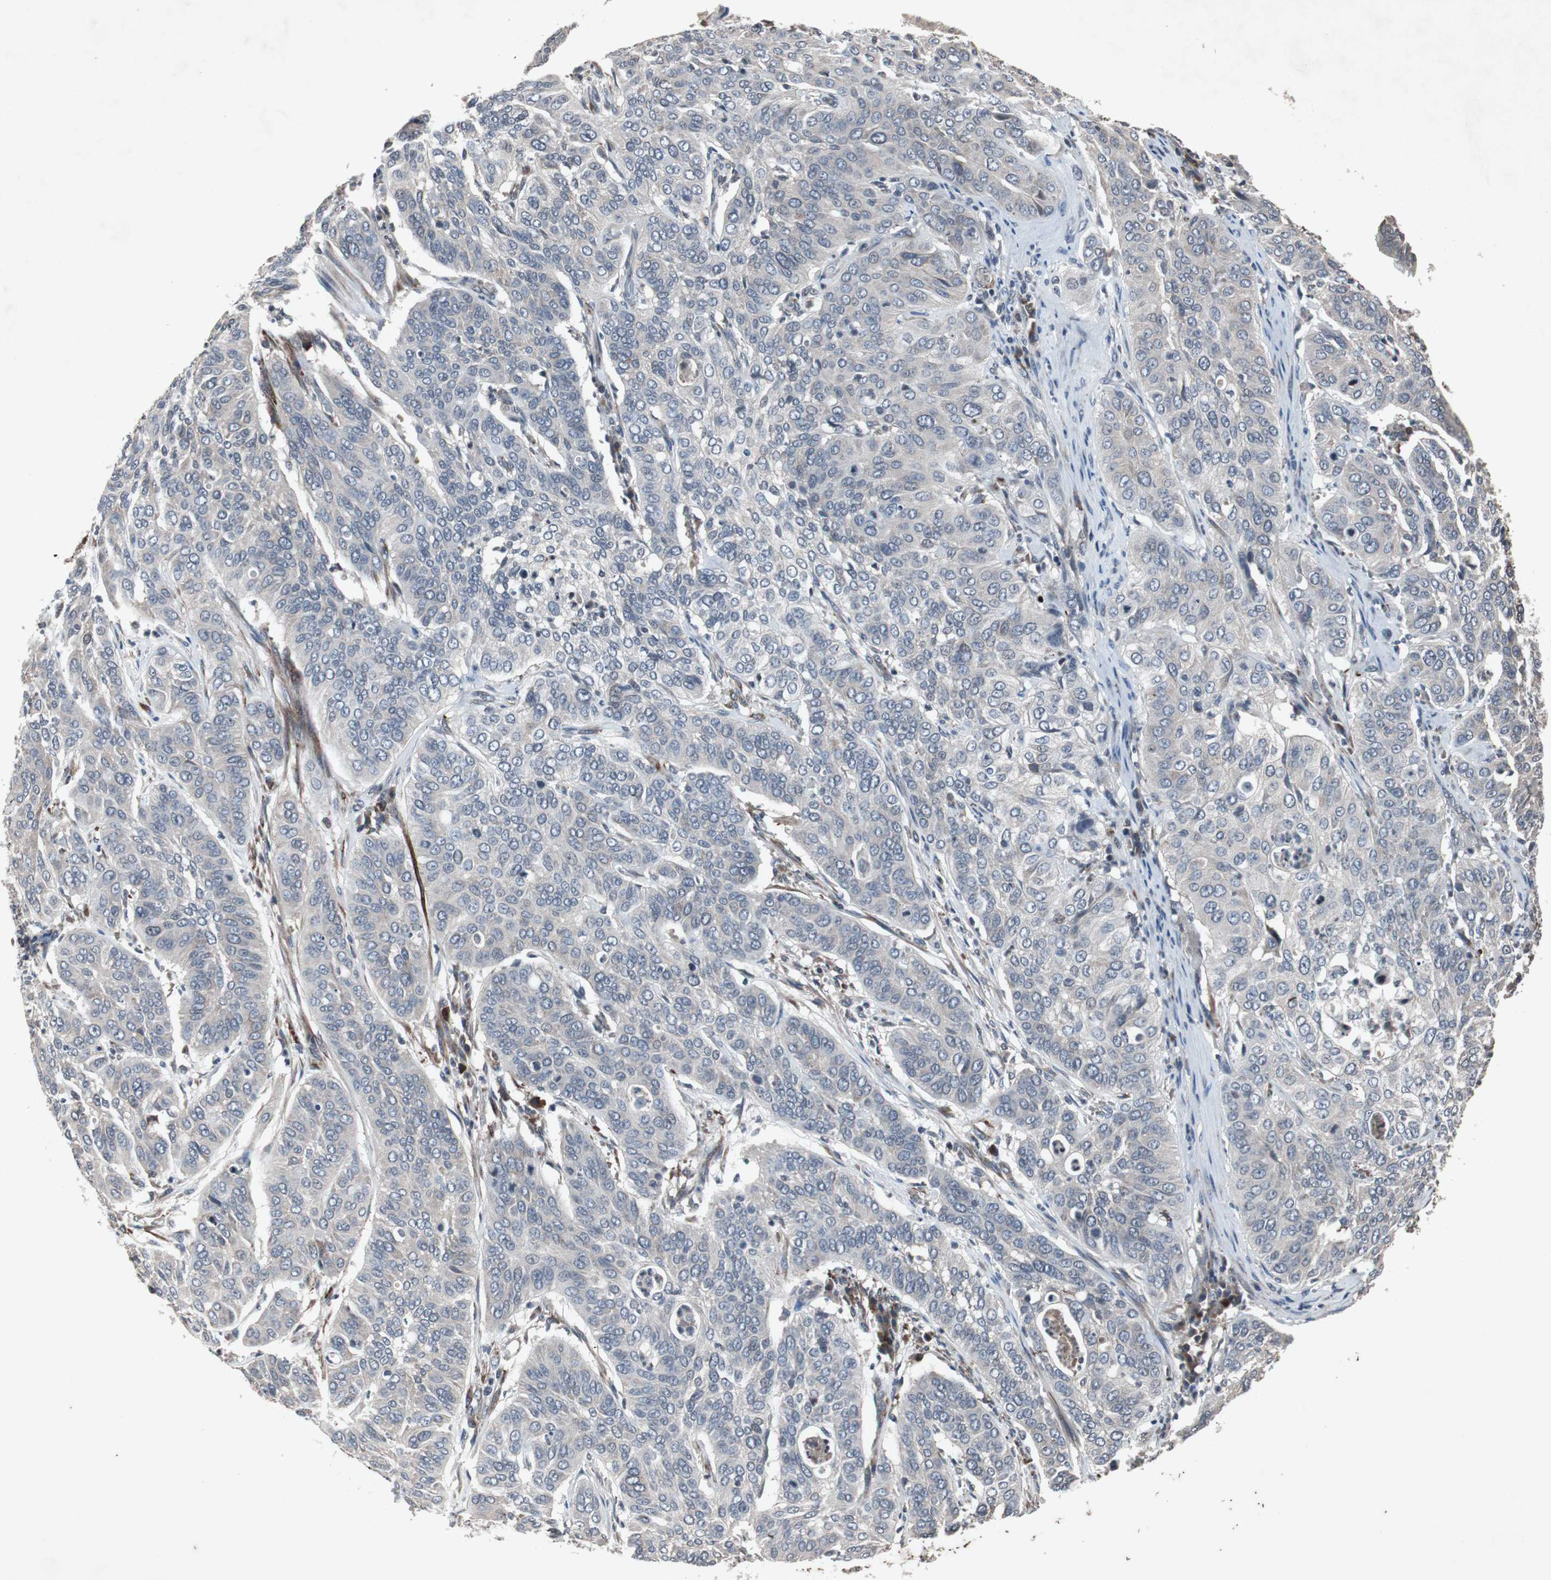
{"staining": {"intensity": "negative", "quantity": "none", "location": "none"}, "tissue": "cervical cancer", "cell_type": "Tumor cells", "image_type": "cancer", "snomed": [{"axis": "morphology", "description": "Squamous cell carcinoma, NOS"}, {"axis": "topography", "description": "Cervix"}], "caption": "The micrograph shows no significant expression in tumor cells of cervical cancer.", "gene": "CRADD", "patient": {"sex": "female", "age": 39}}